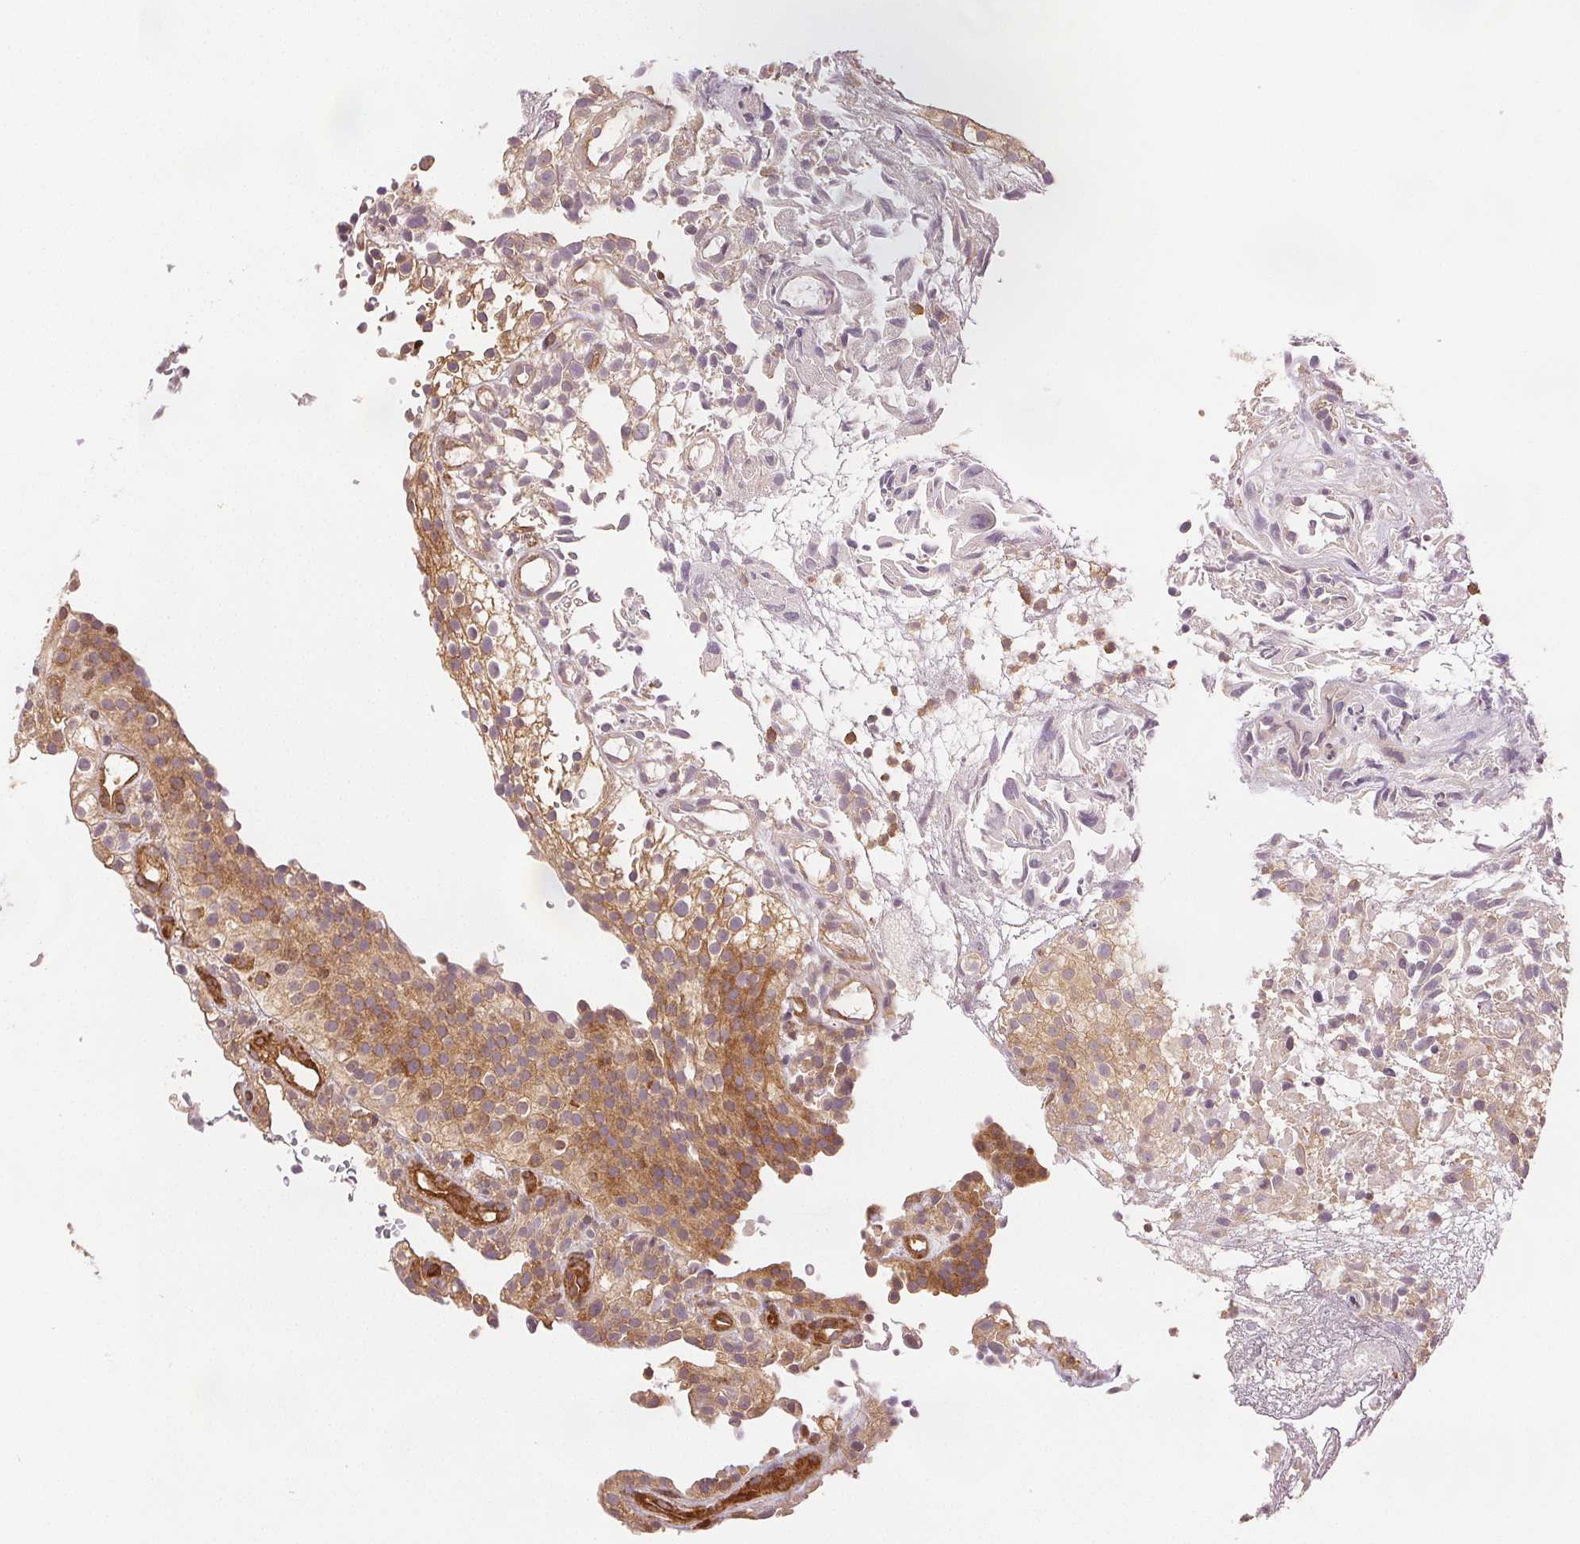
{"staining": {"intensity": "weak", "quantity": ">75%", "location": "cytoplasmic/membranous"}, "tissue": "urothelial cancer", "cell_type": "Tumor cells", "image_type": "cancer", "snomed": [{"axis": "morphology", "description": "Urothelial carcinoma, High grade"}, {"axis": "topography", "description": "Urinary bladder"}], "caption": "Immunohistochemistry (IHC) histopathology image of neoplastic tissue: high-grade urothelial carcinoma stained using IHC exhibits low levels of weak protein expression localized specifically in the cytoplasmic/membranous of tumor cells, appearing as a cytoplasmic/membranous brown color.", "gene": "DIAPH2", "patient": {"sex": "male", "age": 56}}